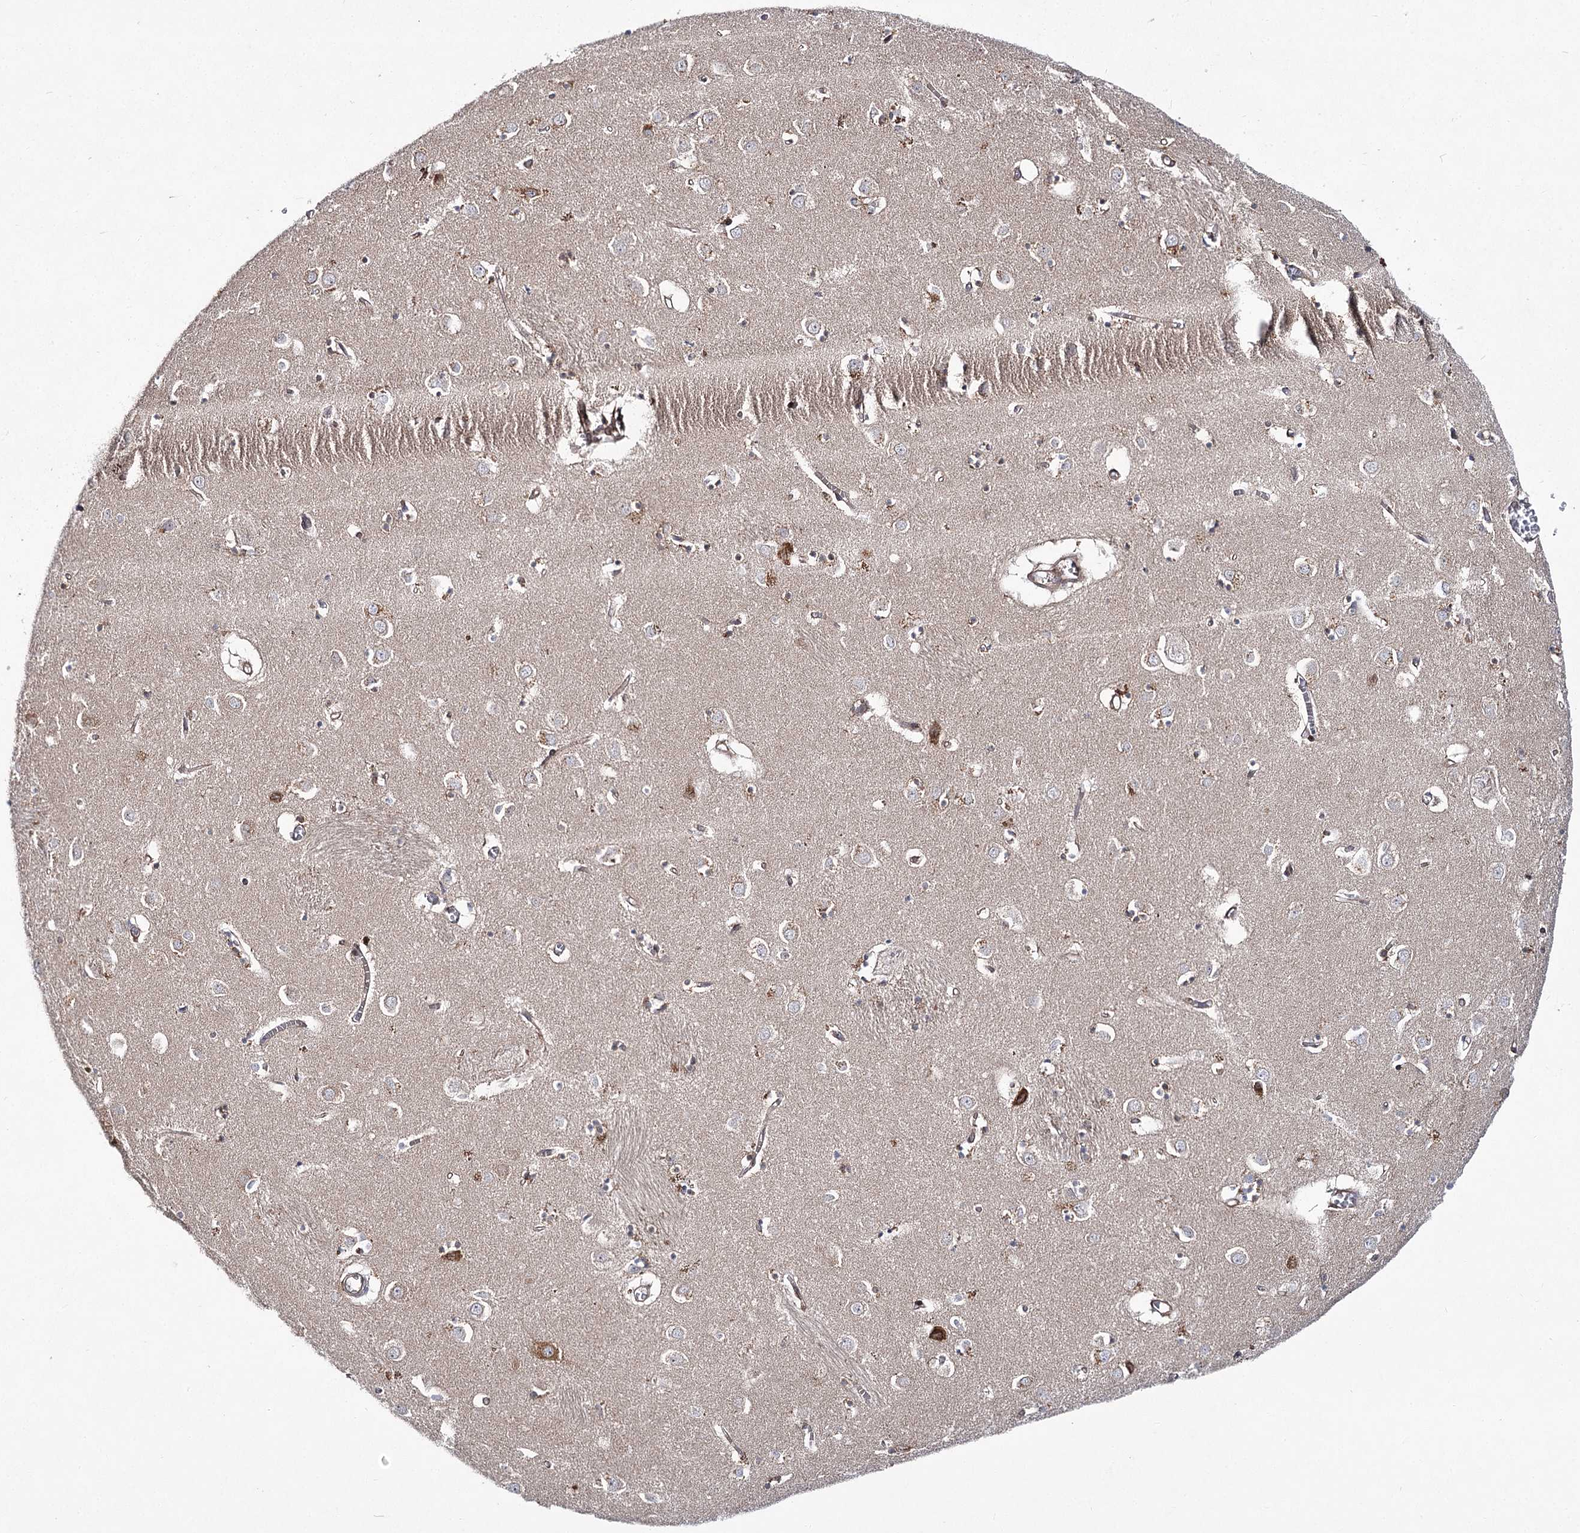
{"staining": {"intensity": "moderate", "quantity": "<25%", "location": "cytoplasmic/membranous"}, "tissue": "caudate", "cell_type": "Glial cells", "image_type": "normal", "snomed": [{"axis": "morphology", "description": "Normal tissue, NOS"}, {"axis": "topography", "description": "Lateral ventricle wall"}], "caption": "Moderate cytoplasmic/membranous expression for a protein is present in approximately <25% of glial cells of normal caudate using IHC.", "gene": "VWA2", "patient": {"sex": "male", "age": 70}}